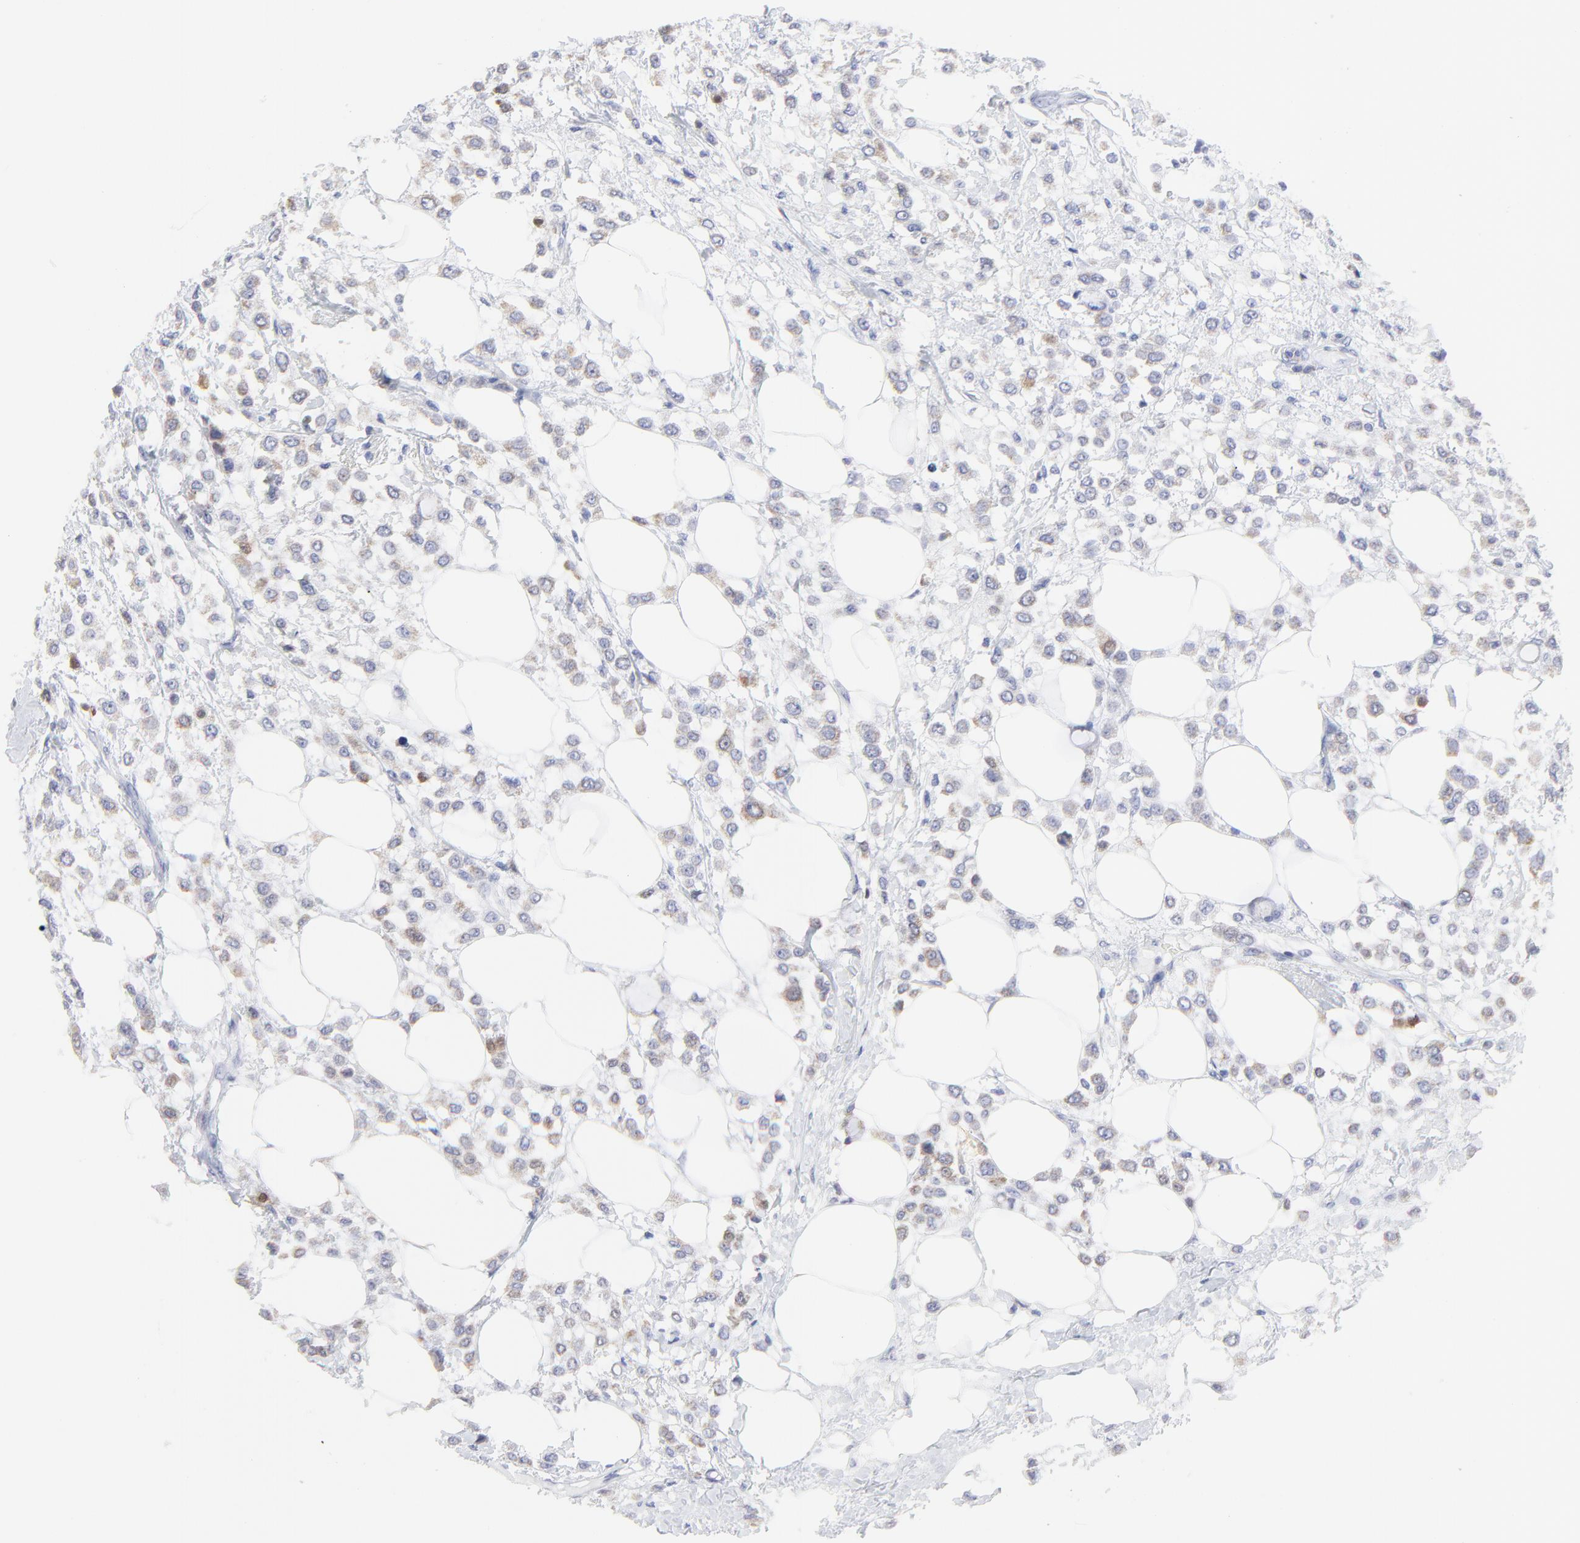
{"staining": {"intensity": "weak", "quantity": "25%-75%", "location": "cytoplasmic/membranous"}, "tissue": "breast cancer", "cell_type": "Tumor cells", "image_type": "cancer", "snomed": [{"axis": "morphology", "description": "Lobular carcinoma"}, {"axis": "topography", "description": "Breast"}], "caption": "Immunohistochemical staining of human lobular carcinoma (breast) shows low levels of weak cytoplasmic/membranous staining in about 25%-75% of tumor cells. (Brightfield microscopy of DAB IHC at high magnification).", "gene": "NCAPH", "patient": {"sex": "female", "age": 85}}